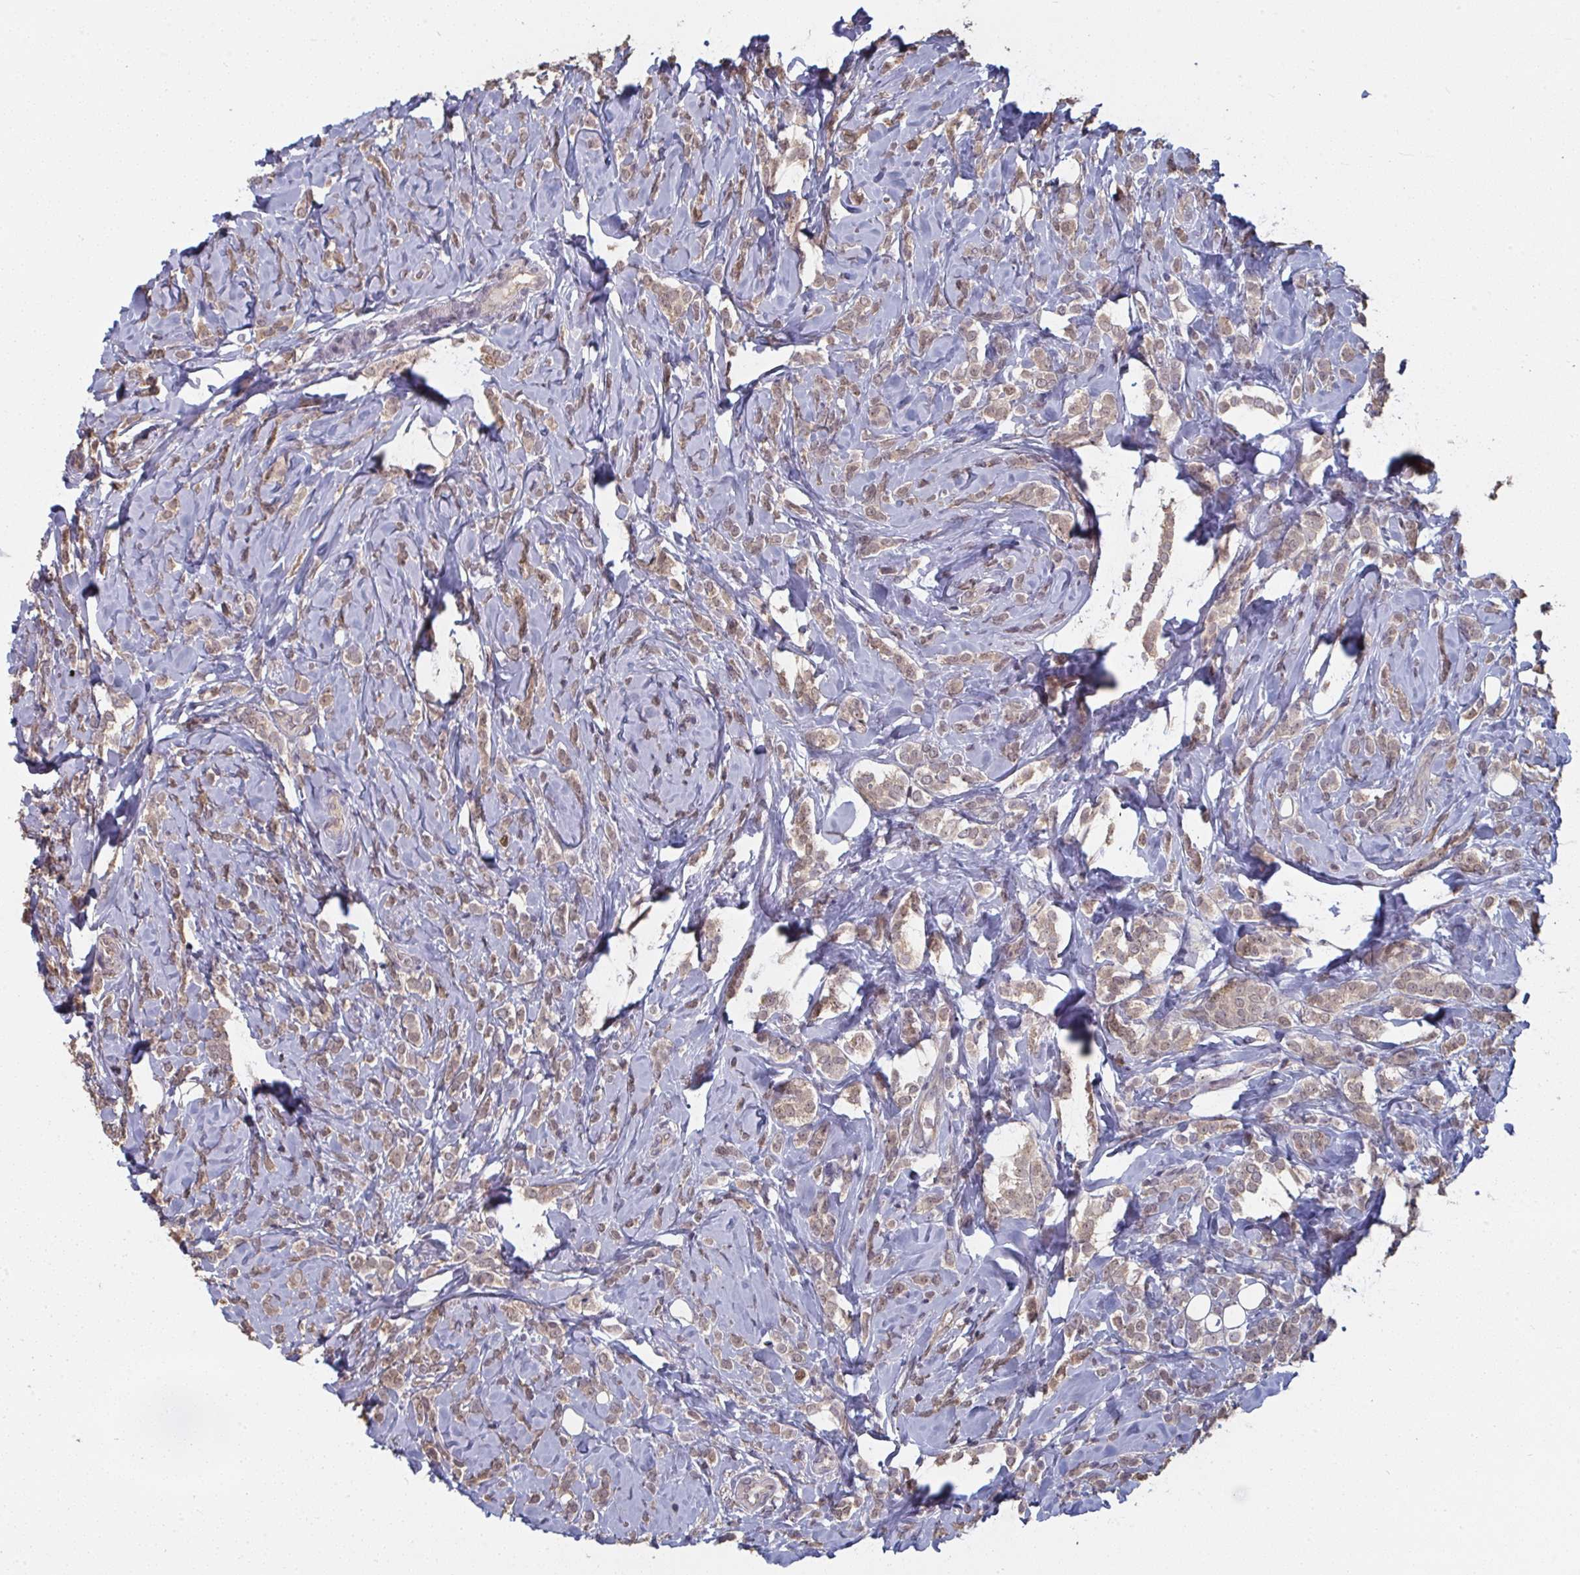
{"staining": {"intensity": "weak", "quantity": ">75%", "location": "nuclear"}, "tissue": "breast cancer", "cell_type": "Tumor cells", "image_type": "cancer", "snomed": [{"axis": "morphology", "description": "Lobular carcinoma"}, {"axis": "topography", "description": "Breast"}], "caption": "High-magnification brightfield microscopy of lobular carcinoma (breast) stained with DAB (brown) and counterstained with hematoxylin (blue). tumor cells exhibit weak nuclear staining is present in approximately>75% of cells. (DAB IHC, brown staining for protein, blue staining for nuclei).", "gene": "LIX1", "patient": {"sex": "female", "age": 49}}